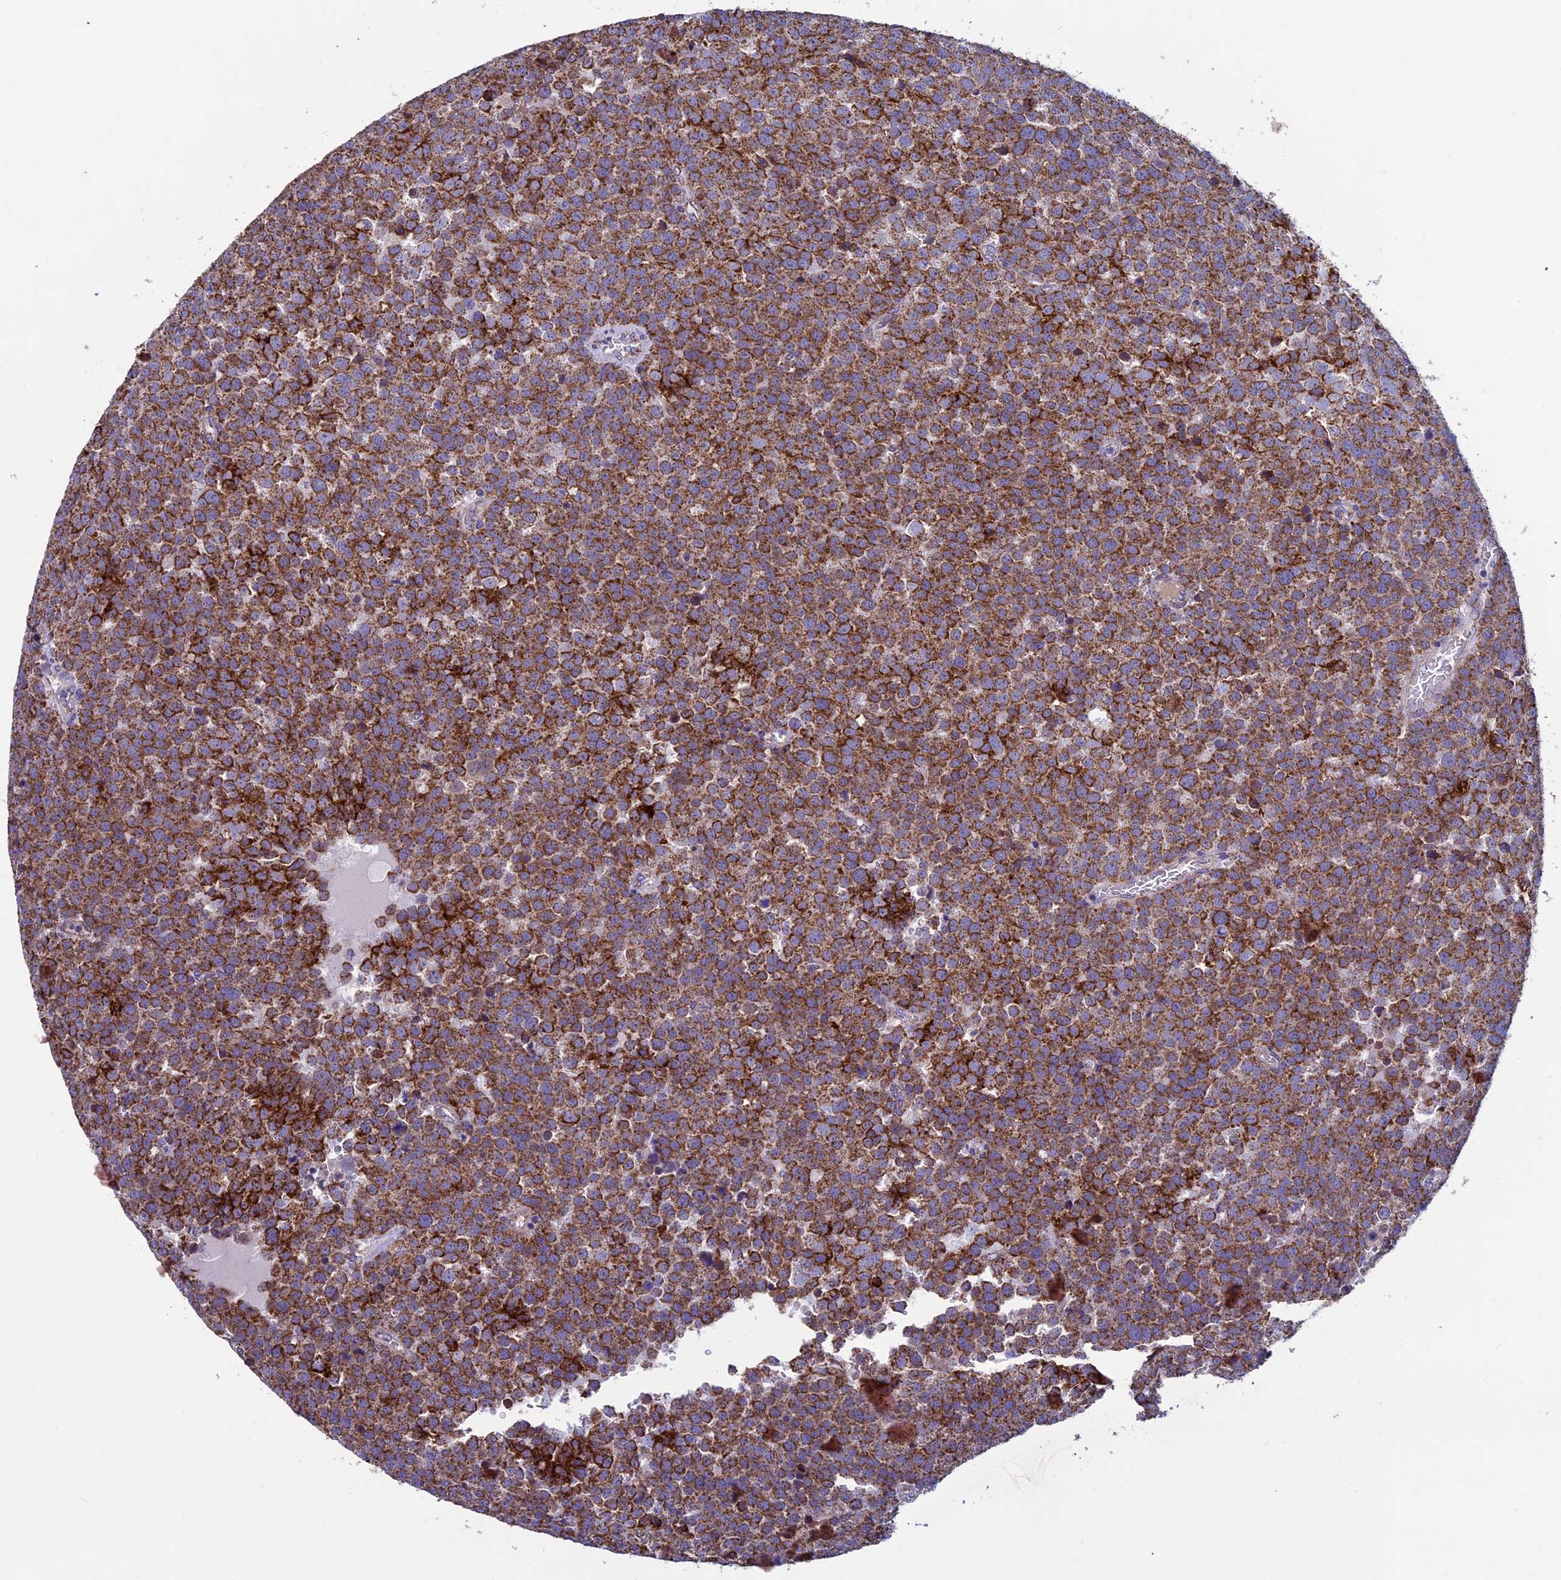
{"staining": {"intensity": "strong", "quantity": ">75%", "location": "cytoplasmic/membranous"}, "tissue": "testis cancer", "cell_type": "Tumor cells", "image_type": "cancer", "snomed": [{"axis": "morphology", "description": "Seminoma, NOS"}, {"axis": "topography", "description": "Testis"}], "caption": "Human testis cancer stained with a protein marker reveals strong staining in tumor cells.", "gene": "MFSD12", "patient": {"sex": "male", "age": 71}}